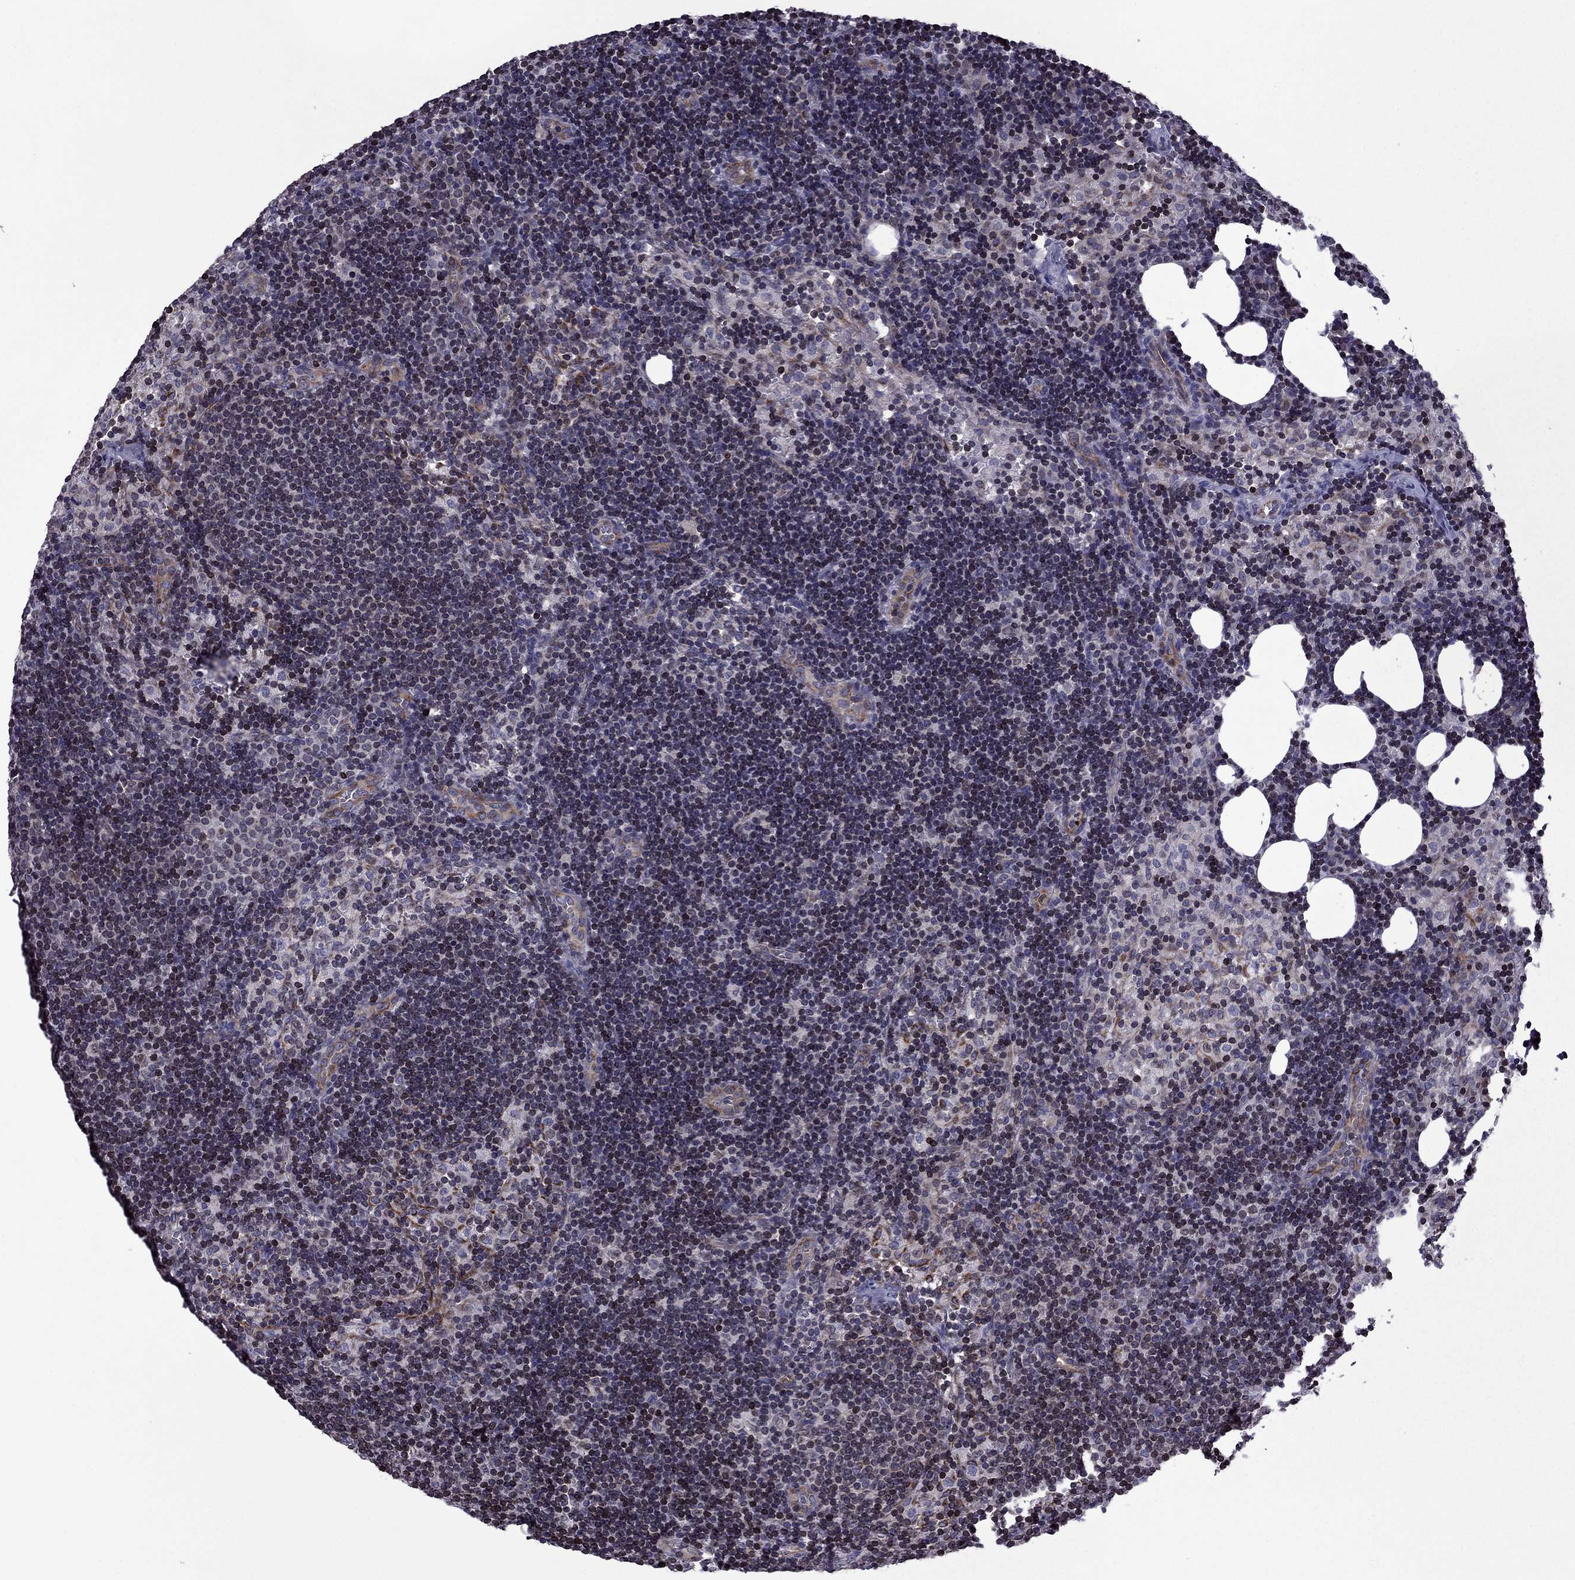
{"staining": {"intensity": "moderate", "quantity": "<25%", "location": "nuclear"}, "tissue": "lymph node", "cell_type": "Germinal center cells", "image_type": "normal", "snomed": [{"axis": "morphology", "description": "Normal tissue, NOS"}, {"axis": "topography", "description": "Lymph node"}], "caption": "The photomicrograph displays a brown stain indicating the presence of a protein in the nuclear of germinal center cells in lymph node. (DAB (3,3'-diaminobenzidine) IHC, brown staining for protein, blue staining for nuclei).", "gene": "CDC42BPA", "patient": {"sex": "female", "age": 52}}